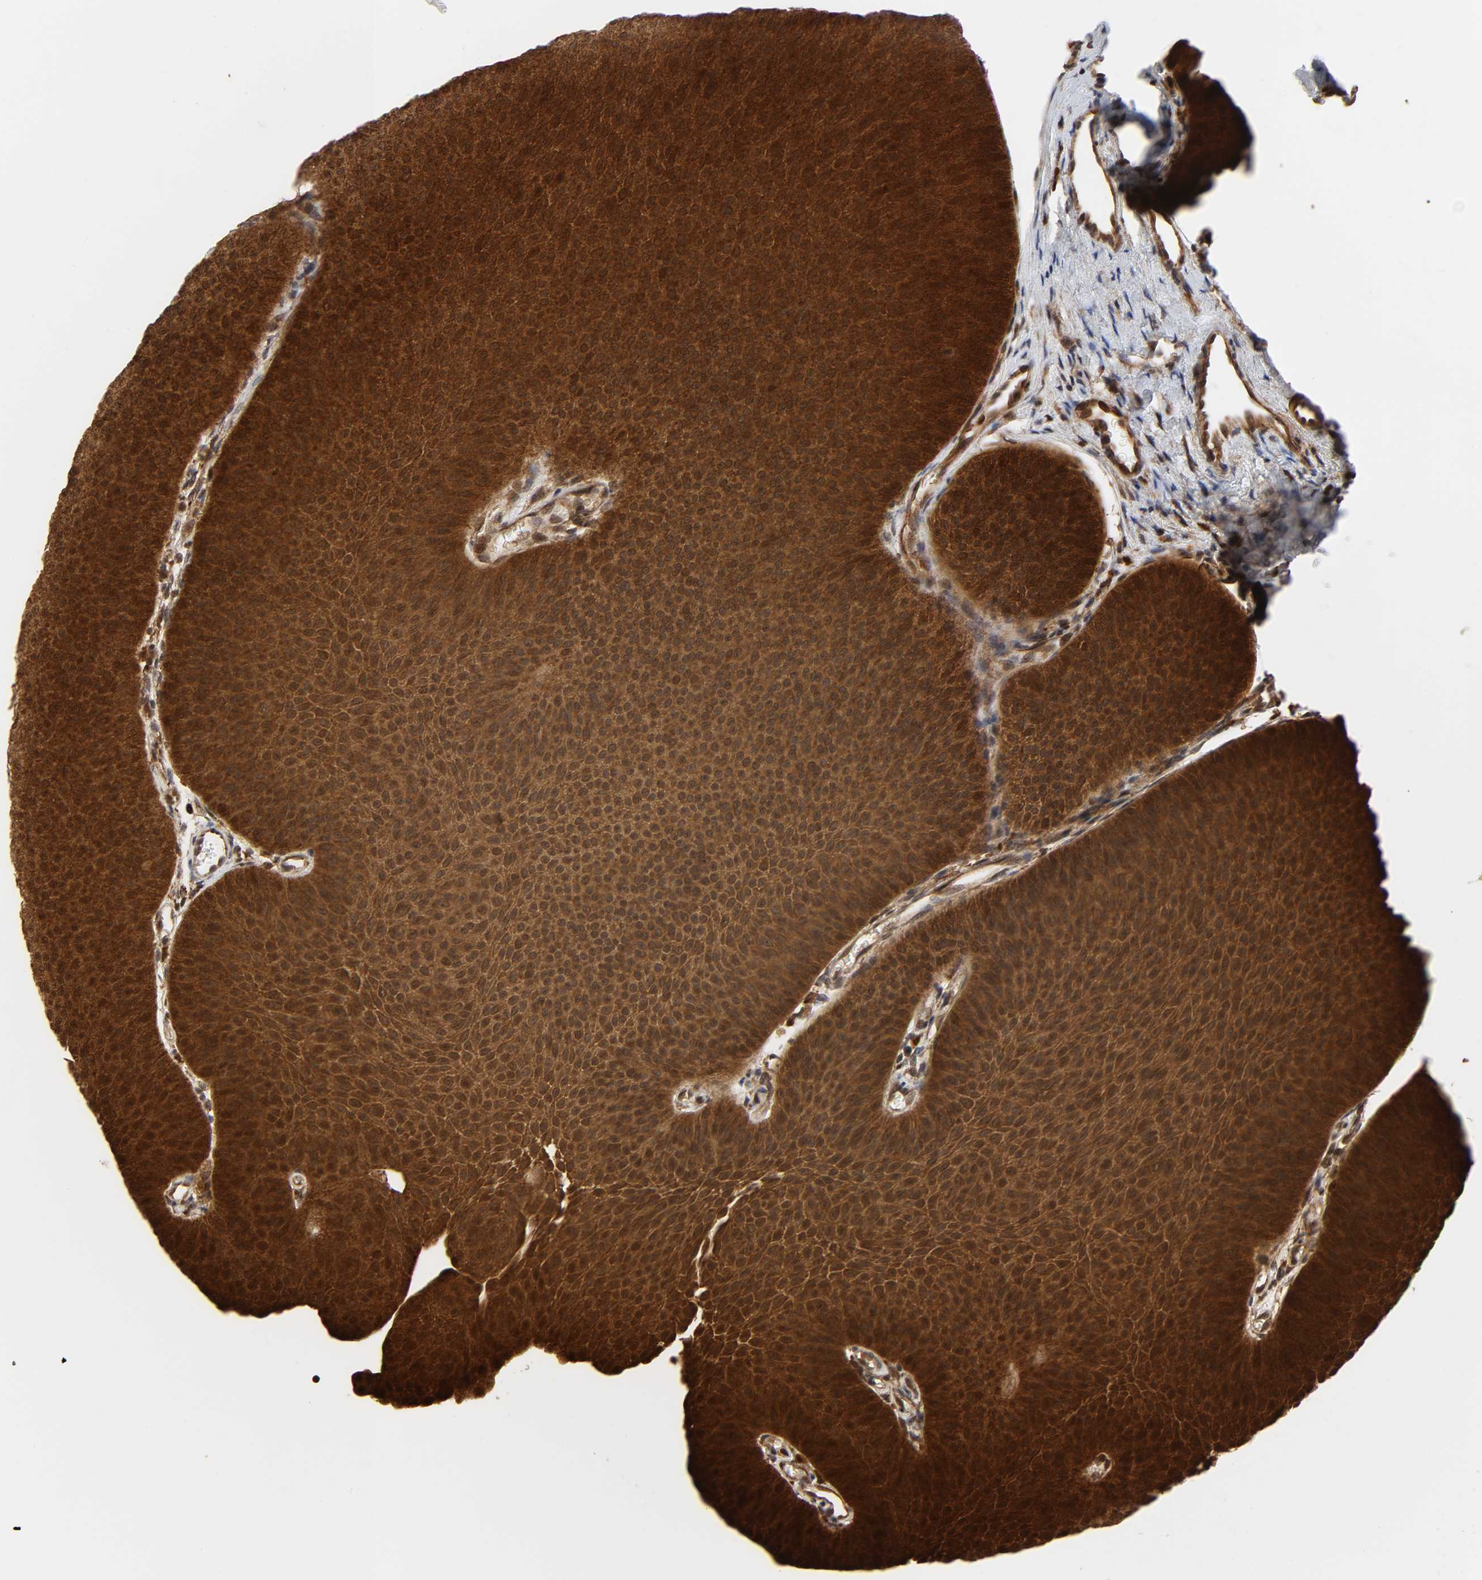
{"staining": {"intensity": "strong", "quantity": ">75%", "location": "cytoplasmic/membranous,nuclear"}, "tissue": "urothelial cancer", "cell_type": "Tumor cells", "image_type": "cancer", "snomed": [{"axis": "morphology", "description": "Urothelial carcinoma, Low grade"}, {"axis": "topography", "description": "Urinary bladder"}], "caption": "Urothelial cancer stained for a protein (brown) demonstrates strong cytoplasmic/membranous and nuclear positive staining in approximately >75% of tumor cells.", "gene": "CASP9", "patient": {"sex": "female", "age": 60}}